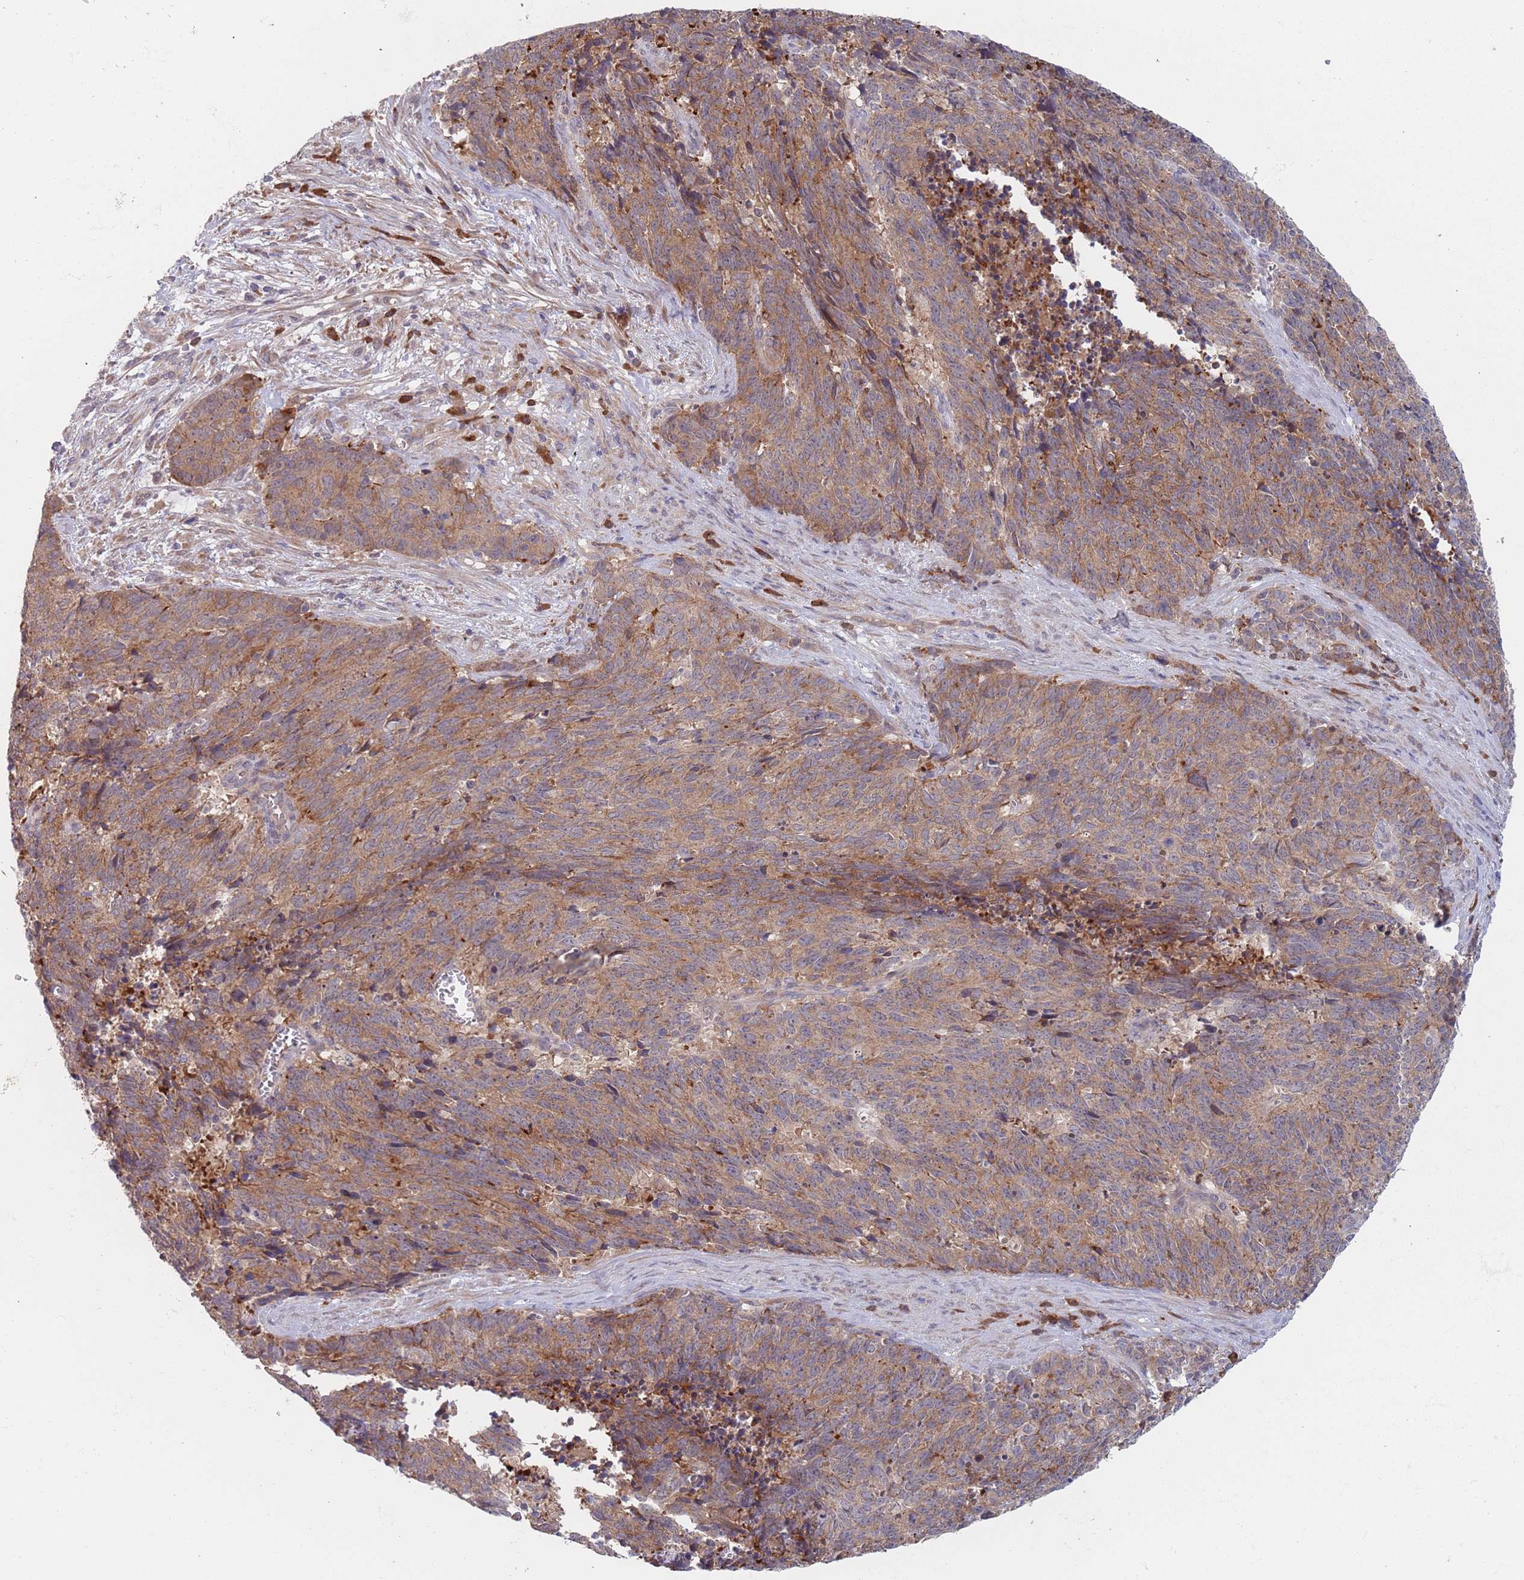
{"staining": {"intensity": "moderate", "quantity": "25%-75%", "location": "cytoplasmic/membranous"}, "tissue": "cervical cancer", "cell_type": "Tumor cells", "image_type": "cancer", "snomed": [{"axis": "morphology", "description": "Squamous cell carcinoma, NOS"}, {"axis": "topography", "description": "Cervix"}], "caption": "Immunohistochemistry (IHC) image of cervical squamous cell carcinoma stained for a protein (brown), which shows medium levels of moderate cytoplasmic/membranous staining in approximately 25%-75% of tumor cells.", "gene": "ZNF140", "patient": {"sex": "female", "age": 29}}